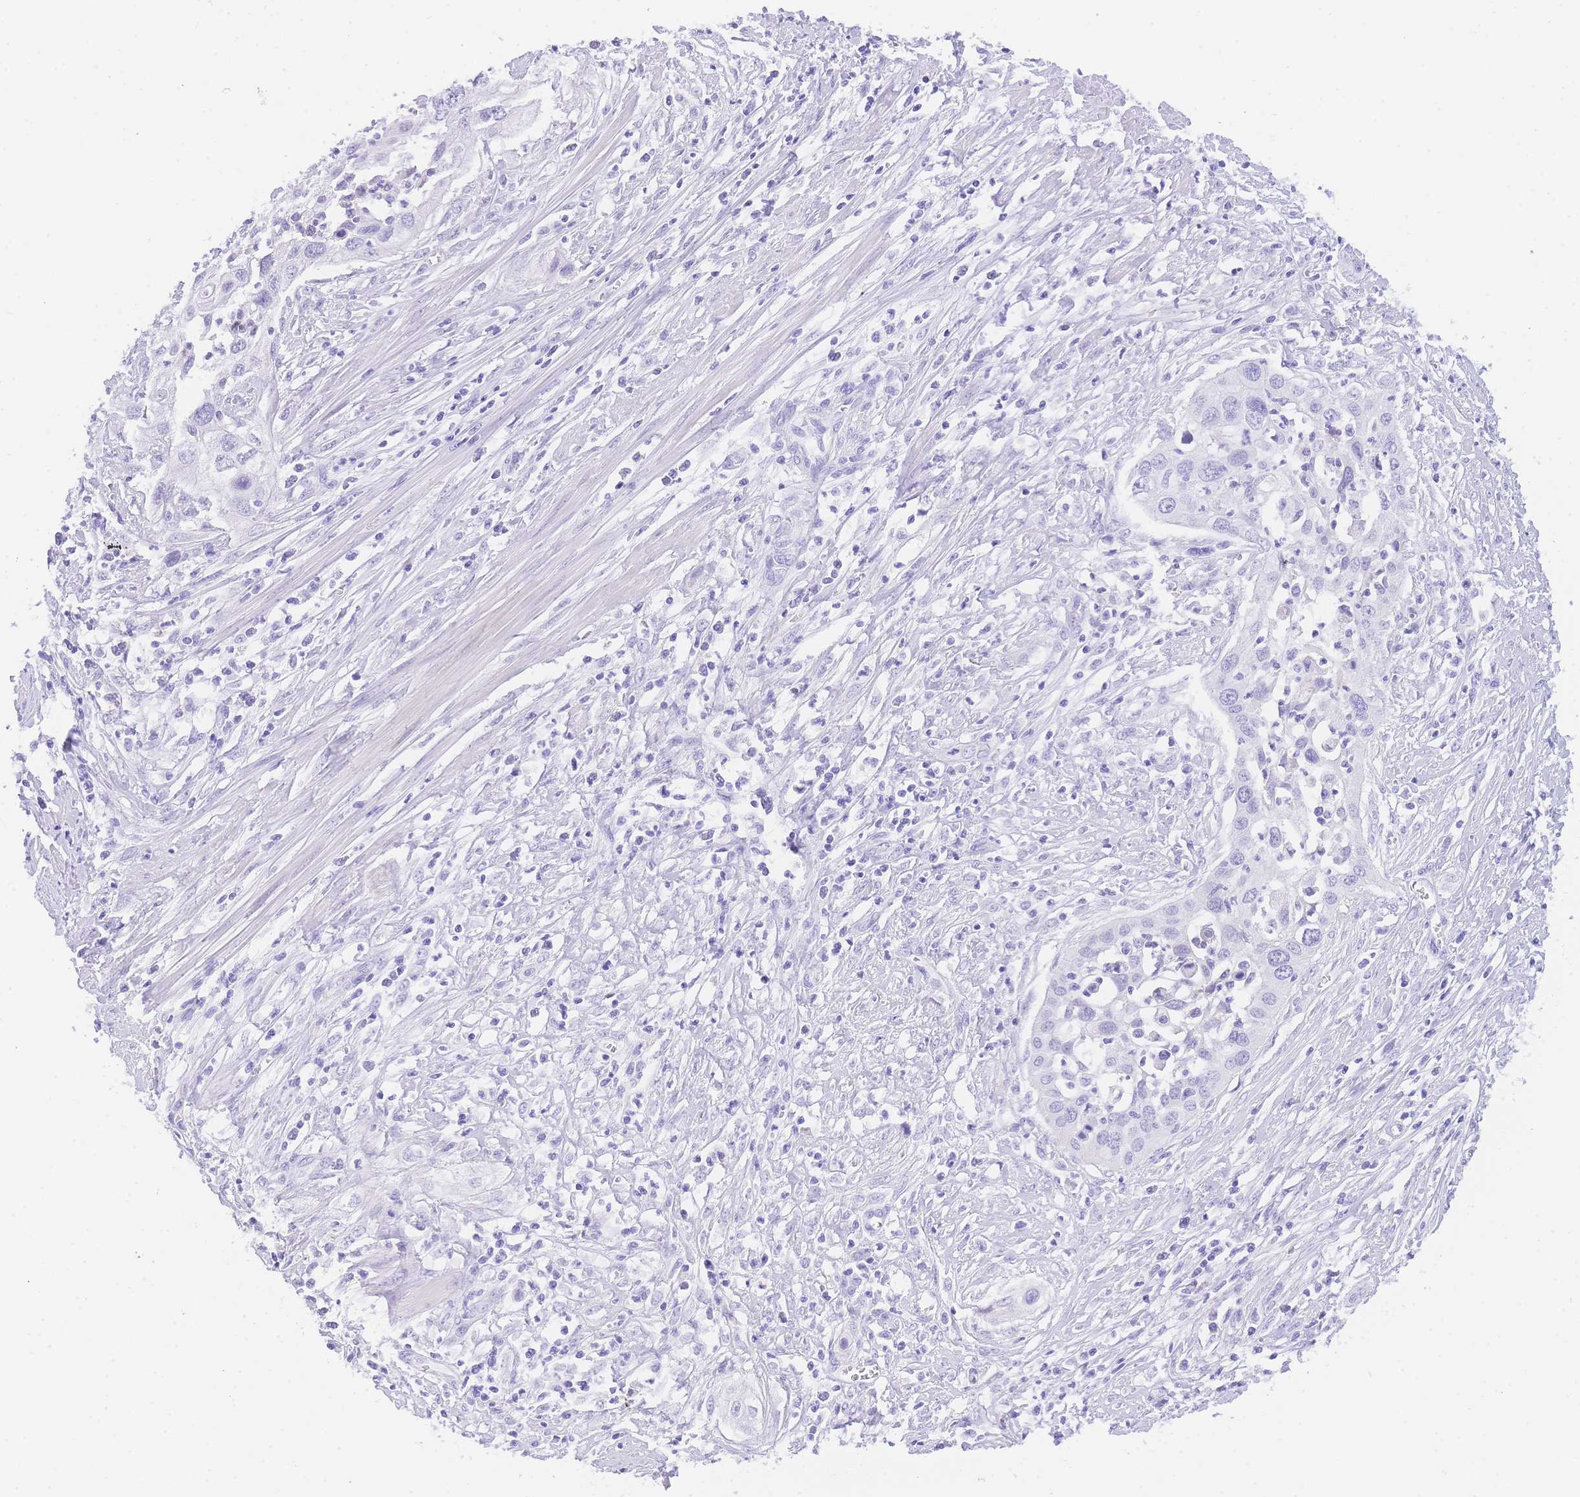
{"staining": {"intensity": "negative", "quantity": "none", "location": "none"}, "tissue": "cervical cancer", "cell_type": "Tumor cells", "image_type": "cancer", "snomed": [{"axis": "morphology", "description": "Squamous cell carcinoma, NOS"}, {"axis": "topography", "description": "Cervix"}], "caption": "Cervical cancer (squamous cell carcinoma) was stained to show a protein in brown. There is no significant staining in tumor cells.", "gene": "NKD2", "patient": {"sex": "female", "age": 34}}